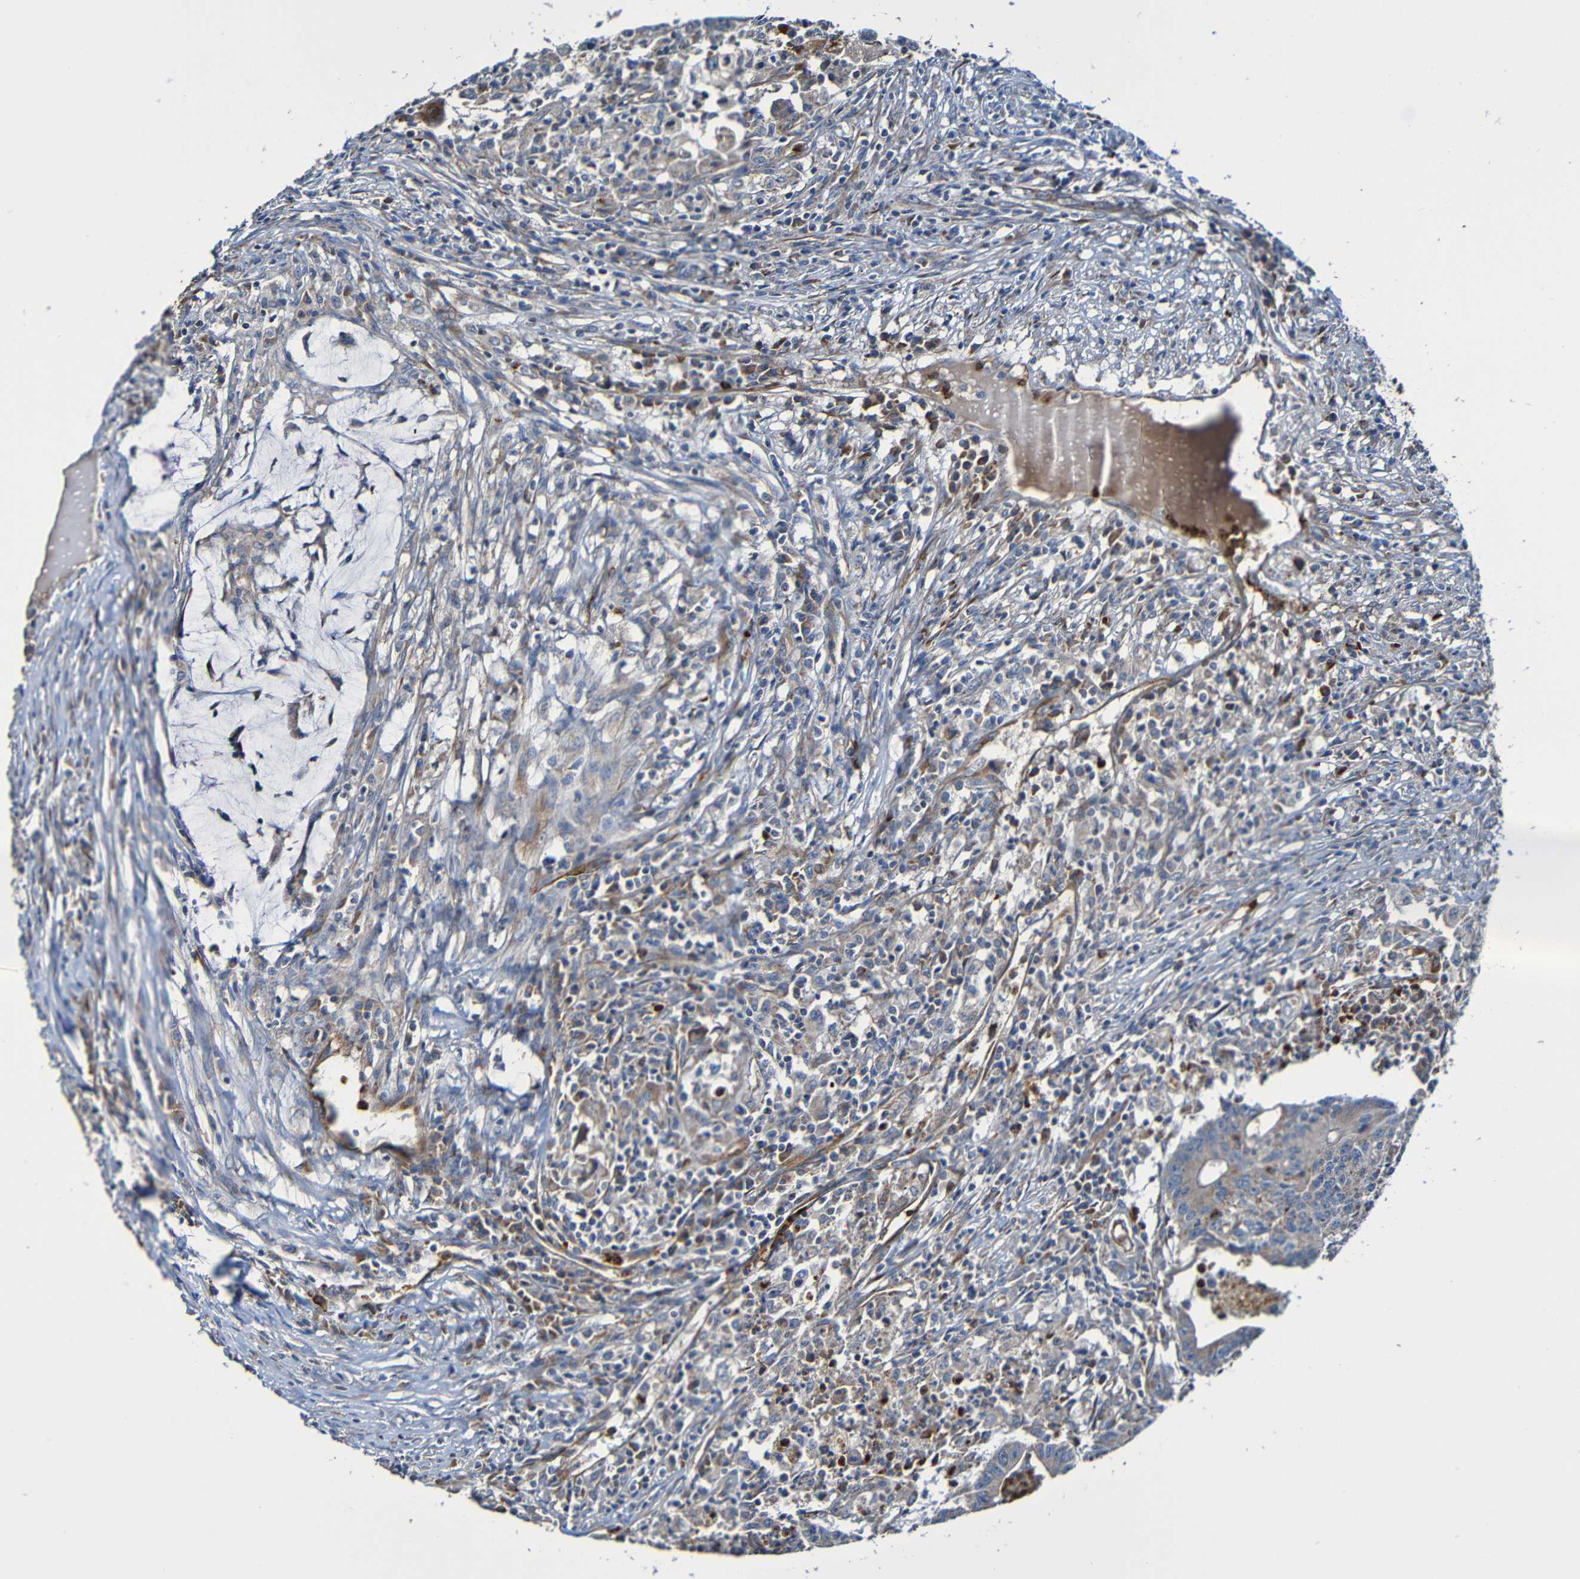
{"staining": {"intensity": "moderate", "quantity": "25%-75%", "location": "cytoplasmic/membranous"}, "tissue": "colorectal cancer", "cell_type": "Tumor cells", "image_type": "cancer", "snomed": [{"axis": "morphology", "description": "Adenocarcinoma, NOS"}, {"axis": "topography", "description": "Colon"}], "caption": "Immunohistochemical staining of human colorectal adenocarcinoma shows medium levels of moderate cytoplasmic/membranous positivity in approximately 25%-75% of tumor cells.", "gene": "ADAM15", "patient": {"sex": "male", "age": 45}}